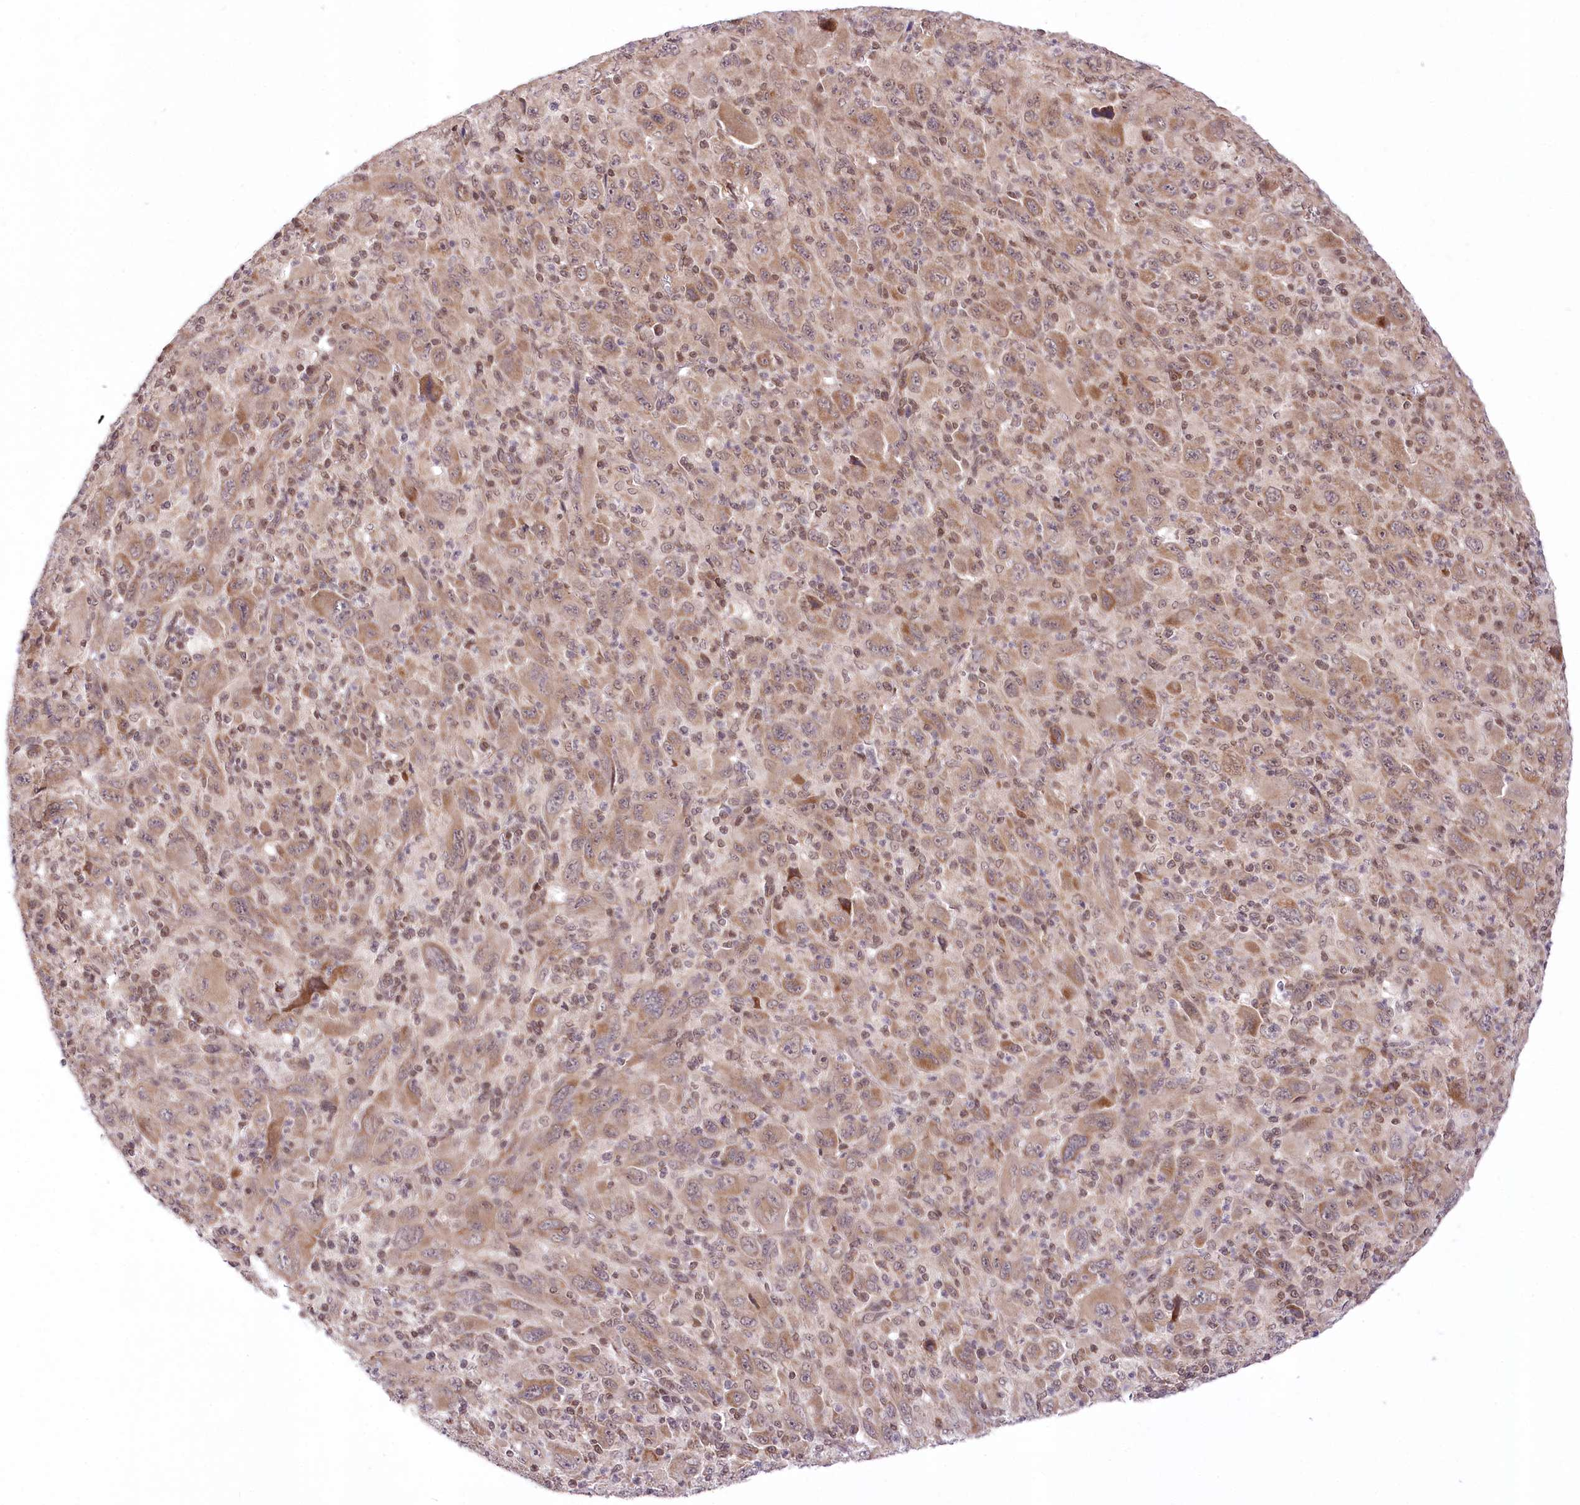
{"staining": {"intensity": "moderate", "quantity": ">75%", "location": "cytoplasmic/membranous"}, "tissue": "melanoma", "cell_type": "Tumor cells", "image_type": "cancer", "snomed": [{"axis": "morphology", "description": "Malignant melanoma, Metastatic site"}, {"axis": "topography", "description": "Skin"}], "caption": "A brown stain shows moderate cytoplasmic/membranous staining of a protein in human melanoma tumor cells. The protein is shown in brown color, while the nuclei are stained blue.", "gene": "ZMAT2", "patient": {"sex": "female", "age": 56}}